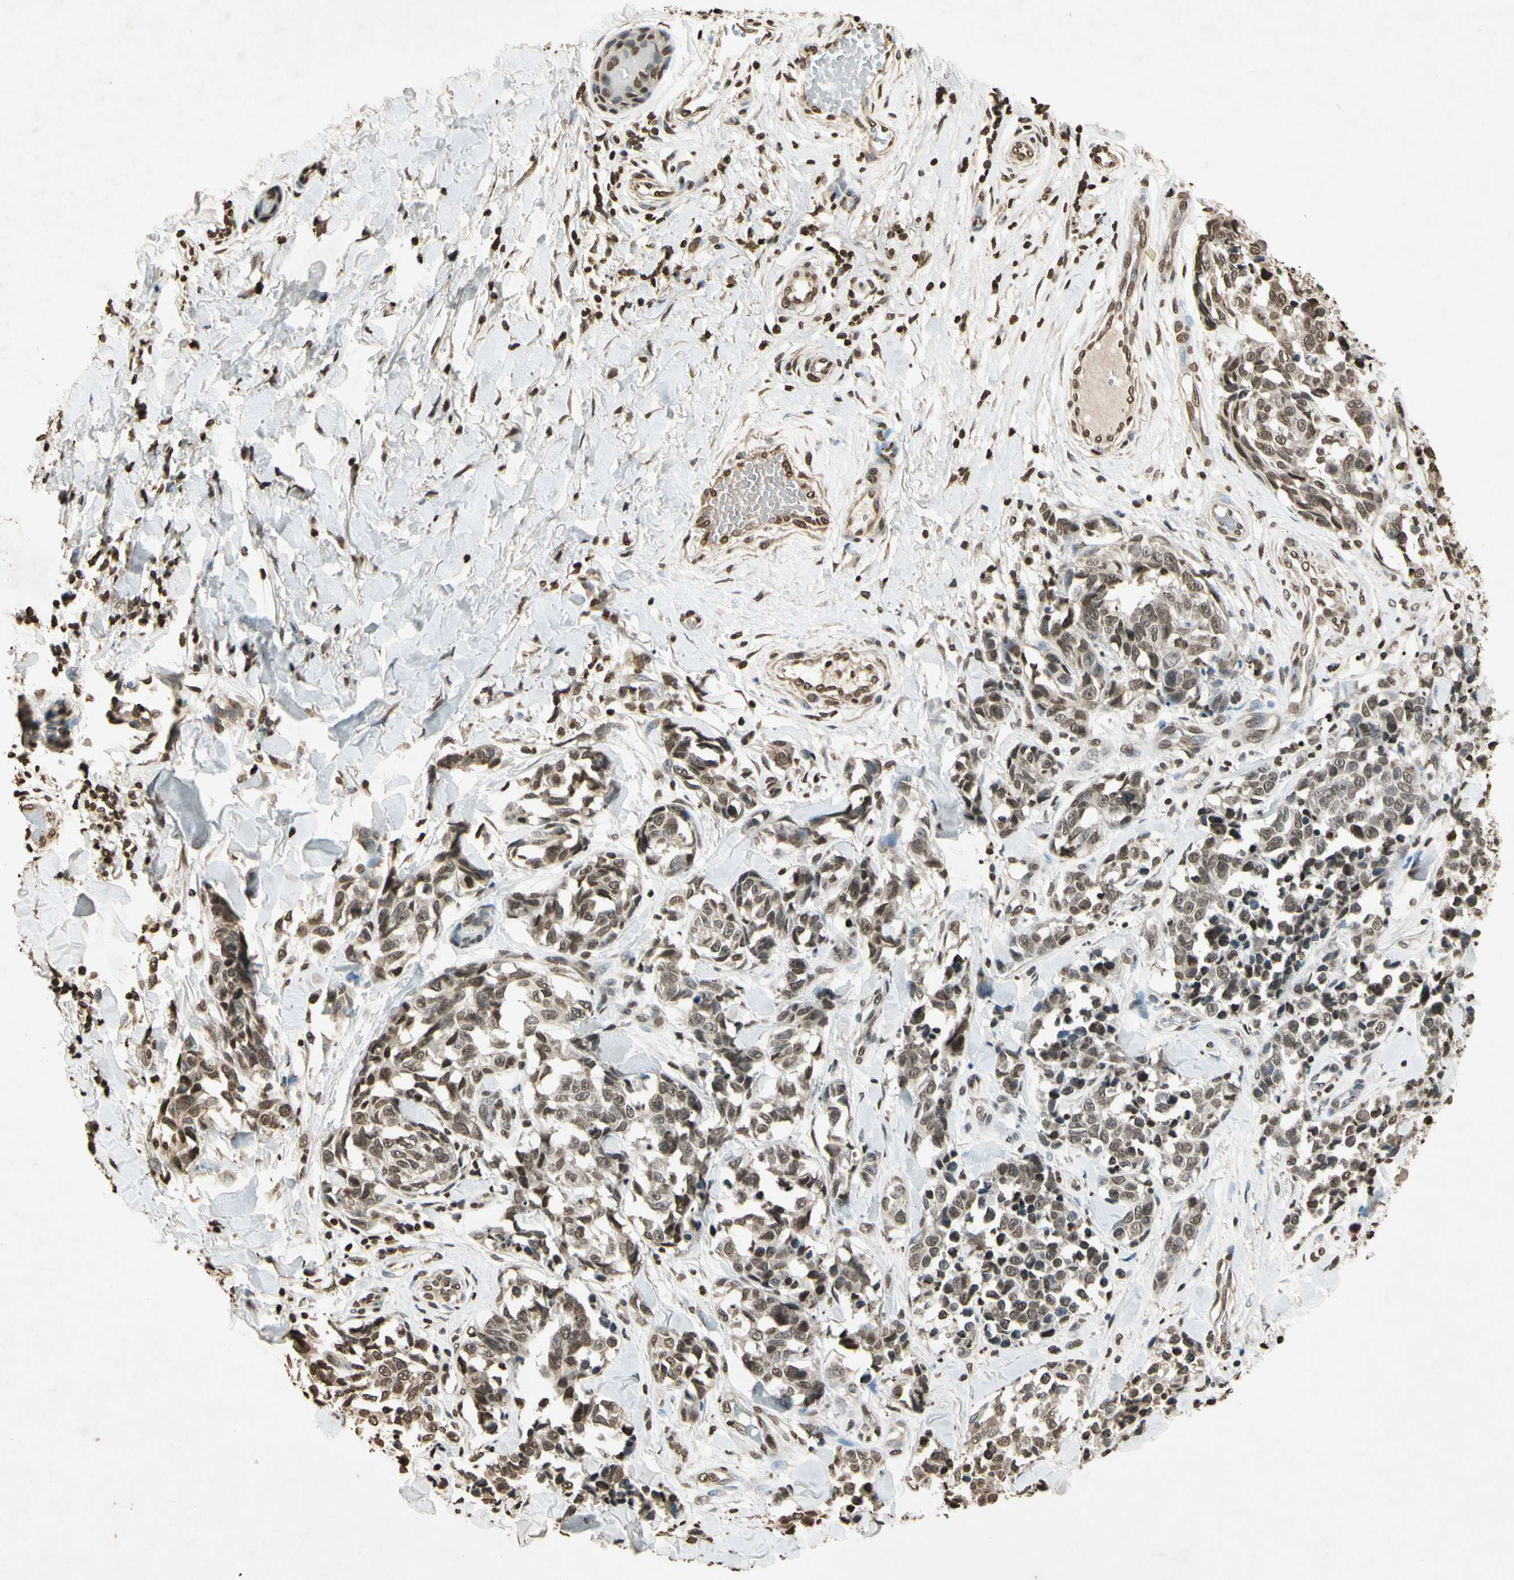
{"staining": {"intensity": "weak", "quantity": "25%-75%", "location": "nuclear"}, "tissue": "melanoma", "cell_type": "Tumor cells", "image_type": "cancer", "snomed": [{"axis": "morphology", "description": "Malignant melanoma, NOS"}, {"axis": "topography", "description": "Skin"}], "caption": "Immunohistochemical staining of human melanoma exhibits weak nuclear protein positivity in approximately 25%-75% of tumor cells. Nuclei are stained in blue.", "gene": "TOP1", "patient": {"sex": "female", "age": 64}}